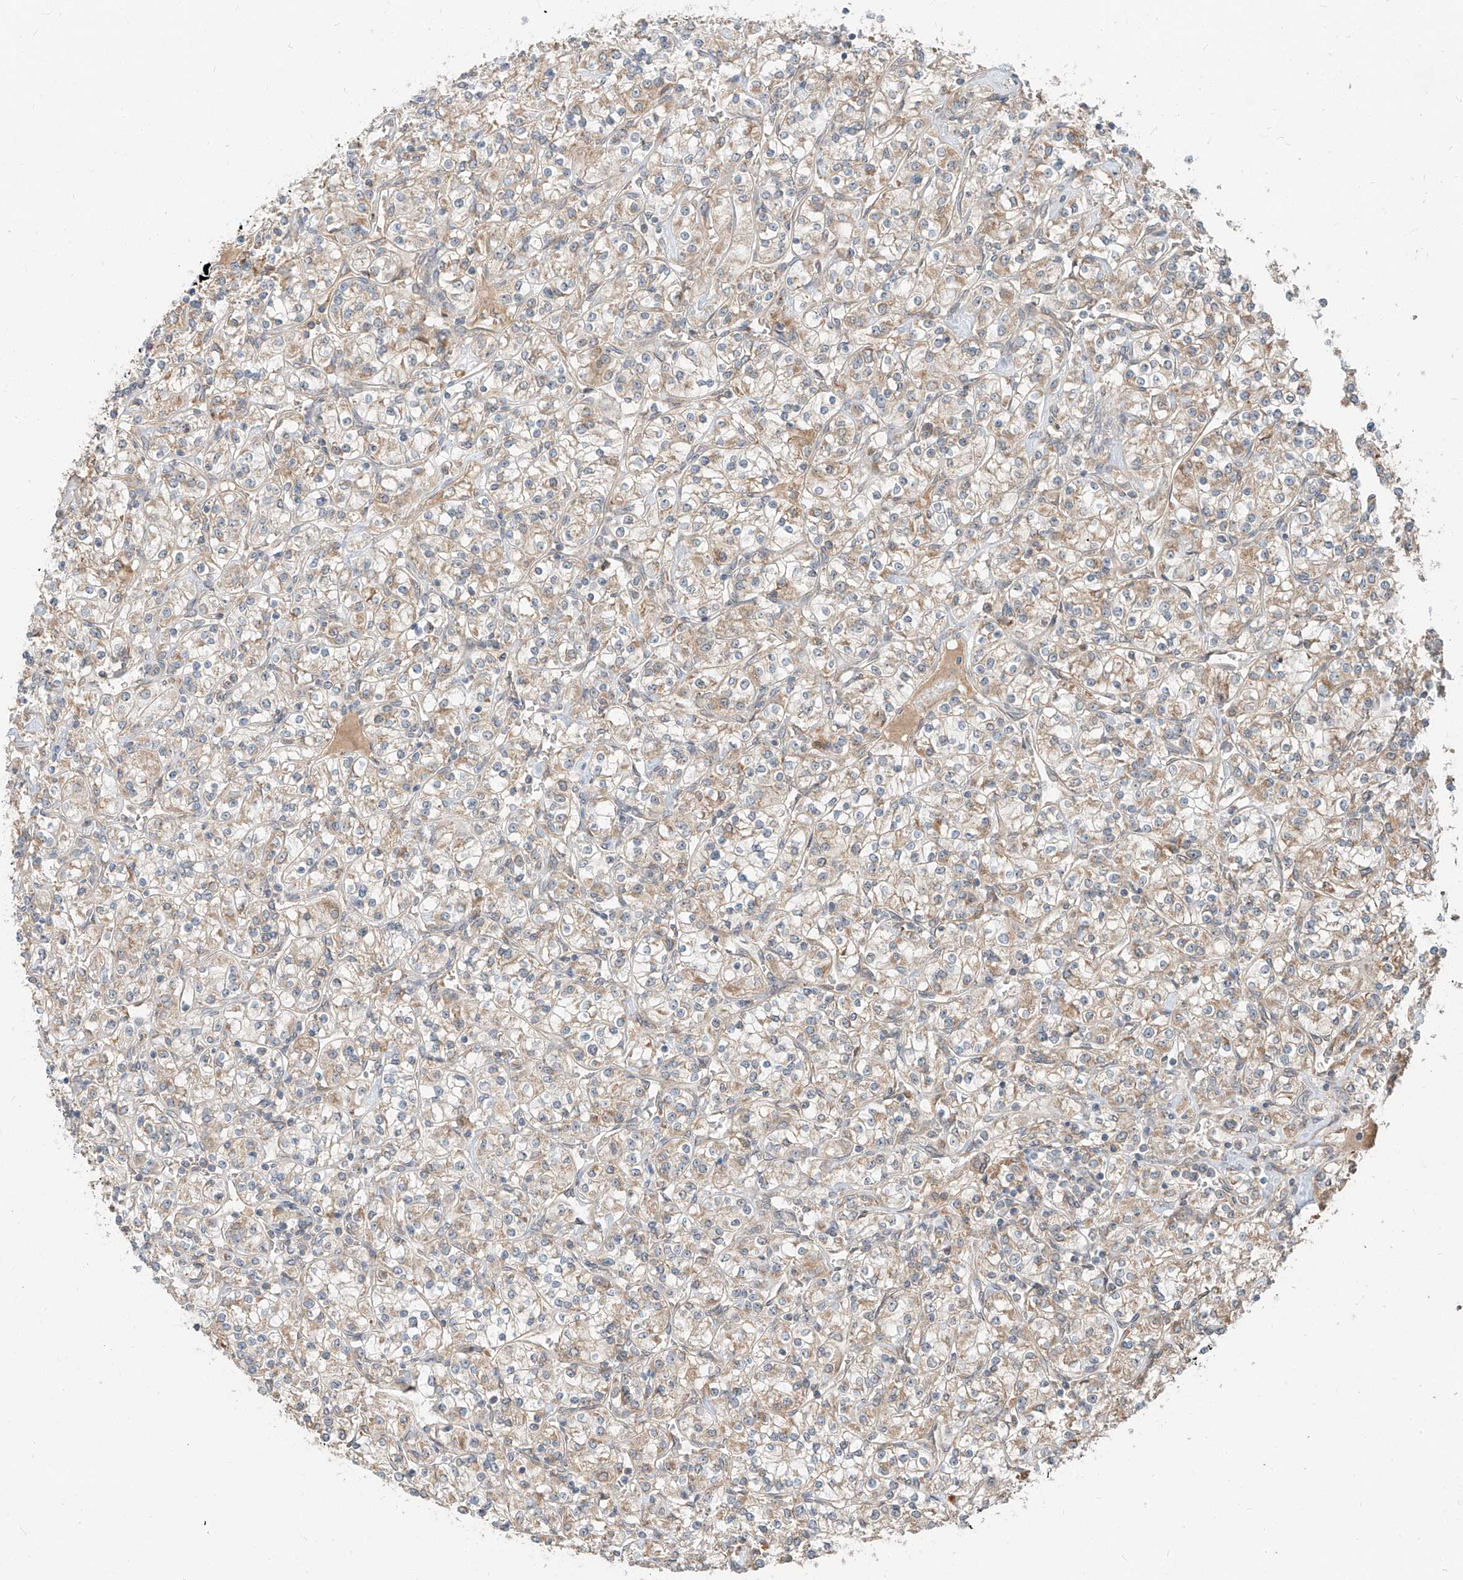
{"staining": {"intensity": "moderate", "quantity": "25%-75%", "location": "cytoplasmic/membranous"}, "tissue": "renal cancer", "cell_type": "Tumor cells", "image_type": "cancer", "snomed": [{"axis": "morphology", "description": "Adenocarcinoma, NOS"}, {"axis": "topography", "description": "Kidney"}], "caption": "A histopathology image of human renal cancer (adenocarcinoma) stained for a protein shows moderate cytoplasmic/membranous brown staining in tumor cells.", "gene": "STX19", "patient": {"sex": "male", "age": 77}}